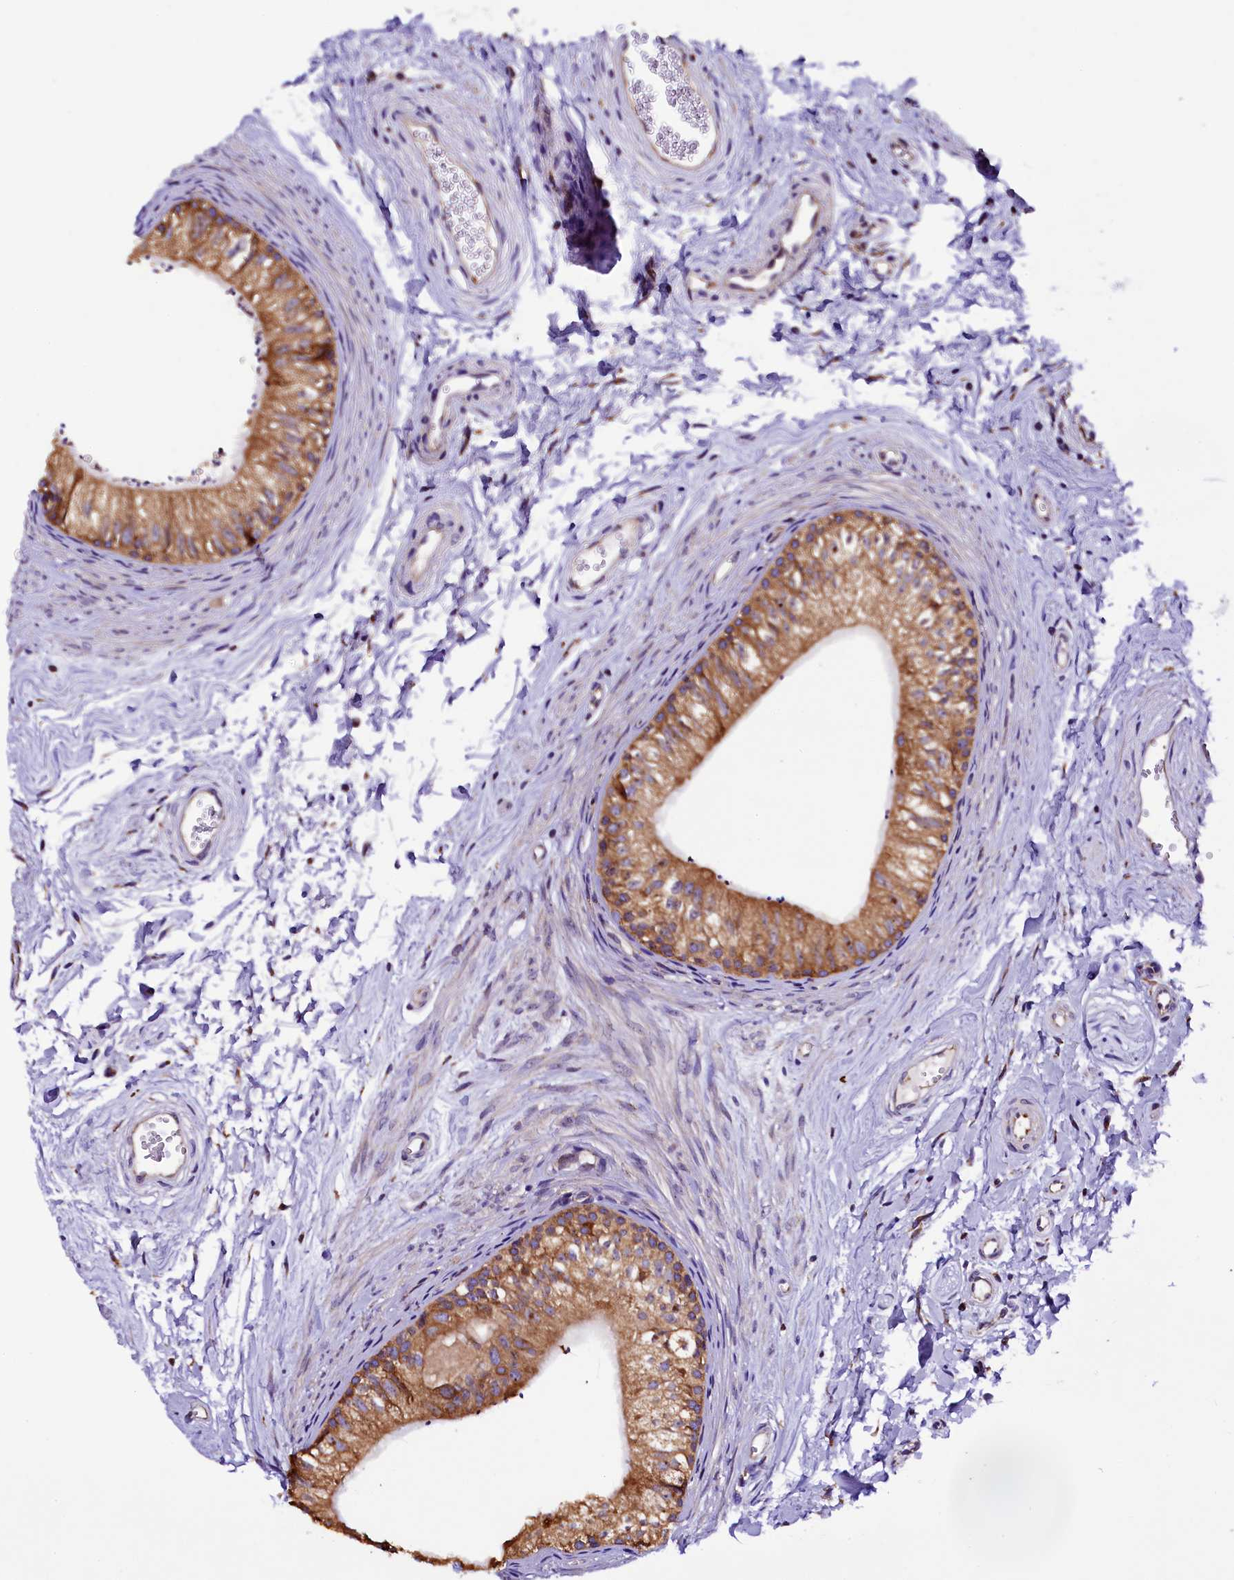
{"staining": {"intensity": "moderate", "quantity": ">75%", "location": "cytoplasmic/membranous"}, "tissue": "epididymis", "cell_type": "Glandular cells", "image_type": "normal", "snomed": [{"axis": "morphology", "description": "Normal tissue, NOS"}, {"axis": "topography", "description": "Epididymis"}], "caption": "Protein analysis of unremarkable epididymis demonstrates moderate cytoplasmic/membranous positivity in about >75% of glandular cells.", "gene": "CAPS2", "patient": {"sex": "male", "age": 56}}